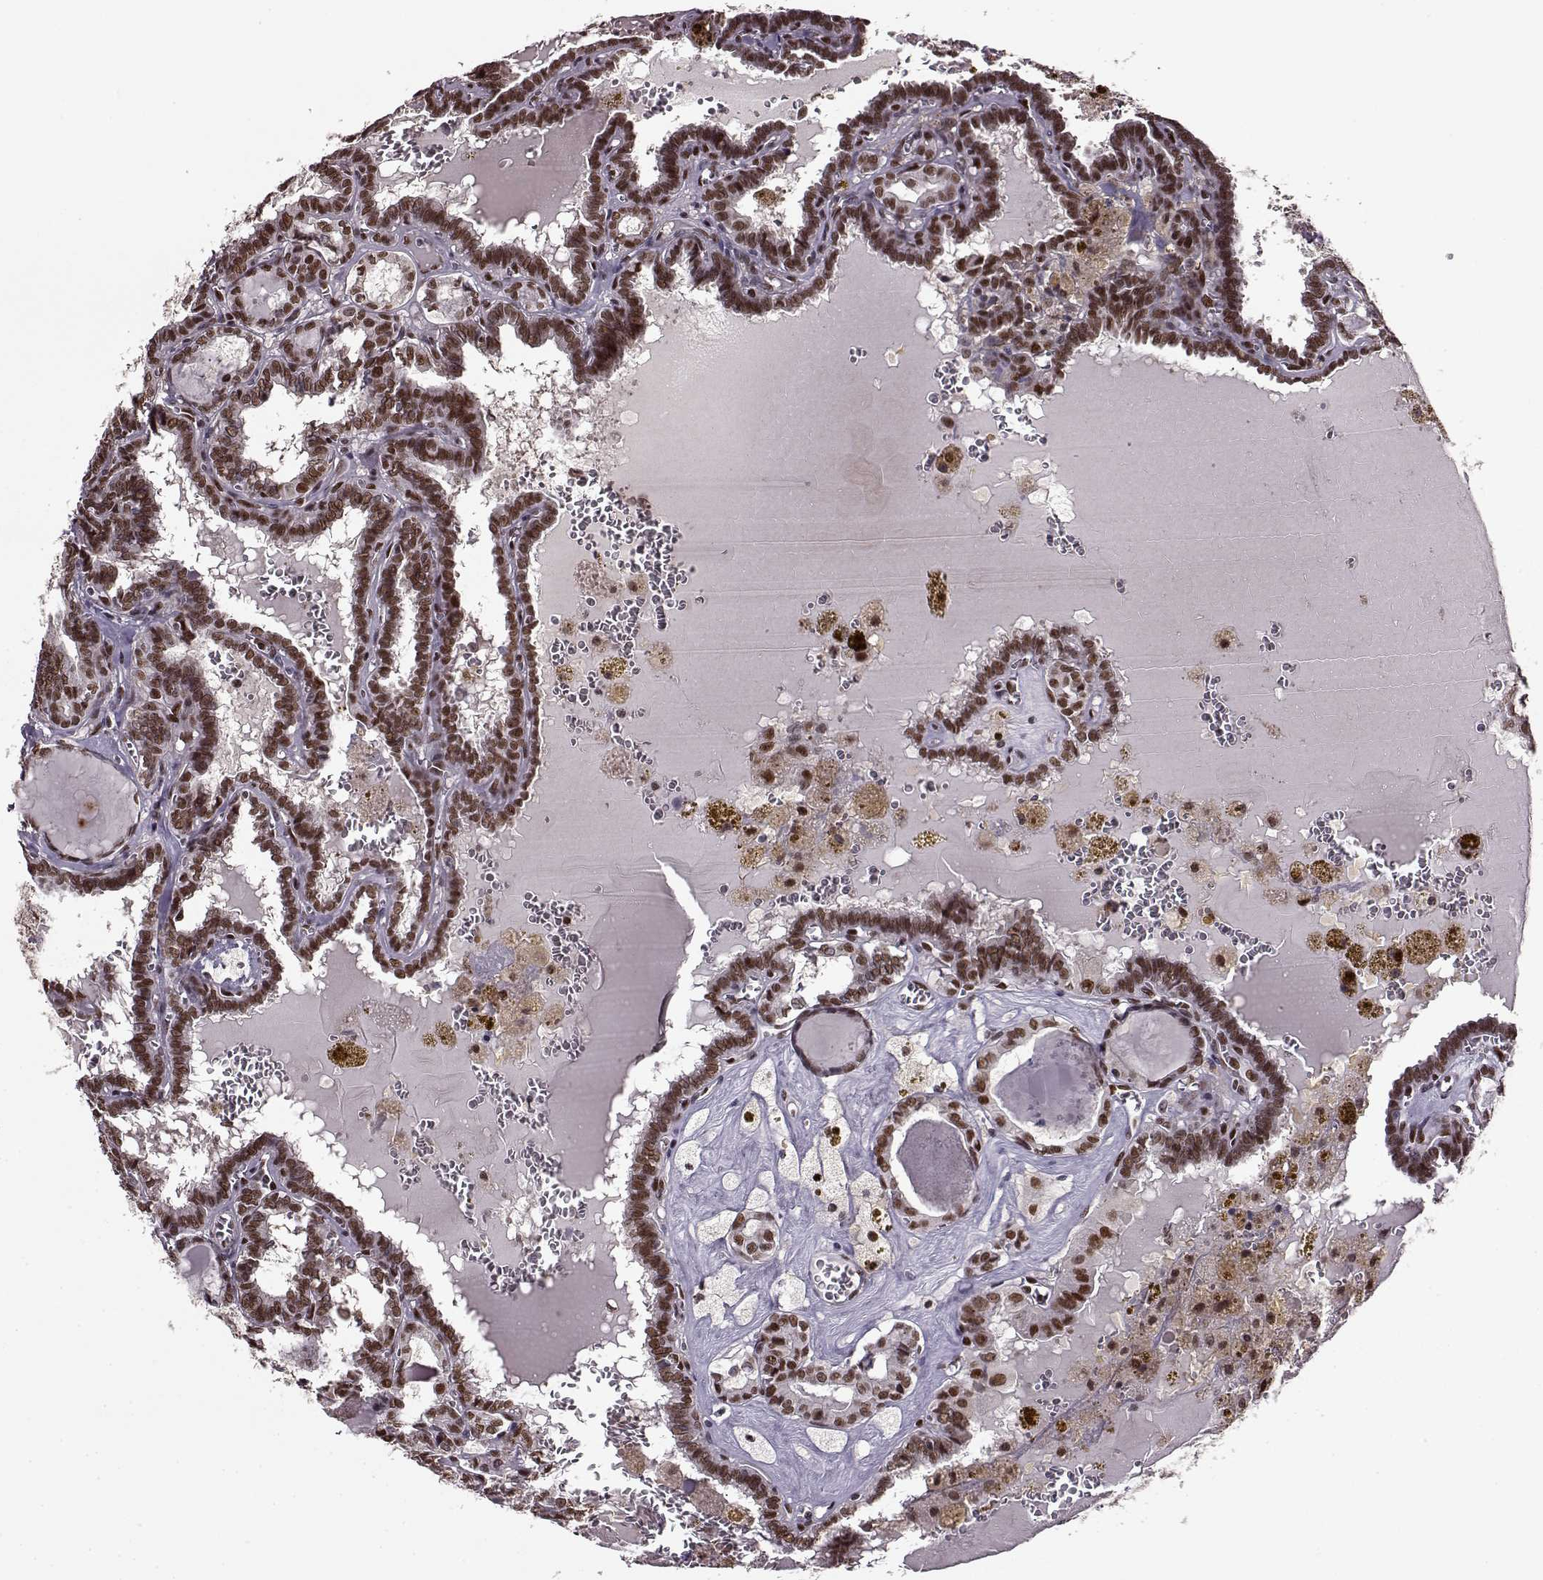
{"staining": {"intensity": "strong", "quantity": ">75%", "location": "nuclear"}, "tissue": "thyroid cancer", "cell_type": "Tumor cells", "image_type": "cancer", "snomed": [{"axis": "morphology", "description": "Papillary adenocarcinoma, NOS"}, {"axis": "topography", "description": "Thyroid gland"}], "caption": "Immunohistochemistry (DAB) staining of thyroid cancer demonstrates strong nuclear protein expression in approximately >75% of tumor cells.", "gene": "FTO", "patient": {"sex": "female", "age": 39}}